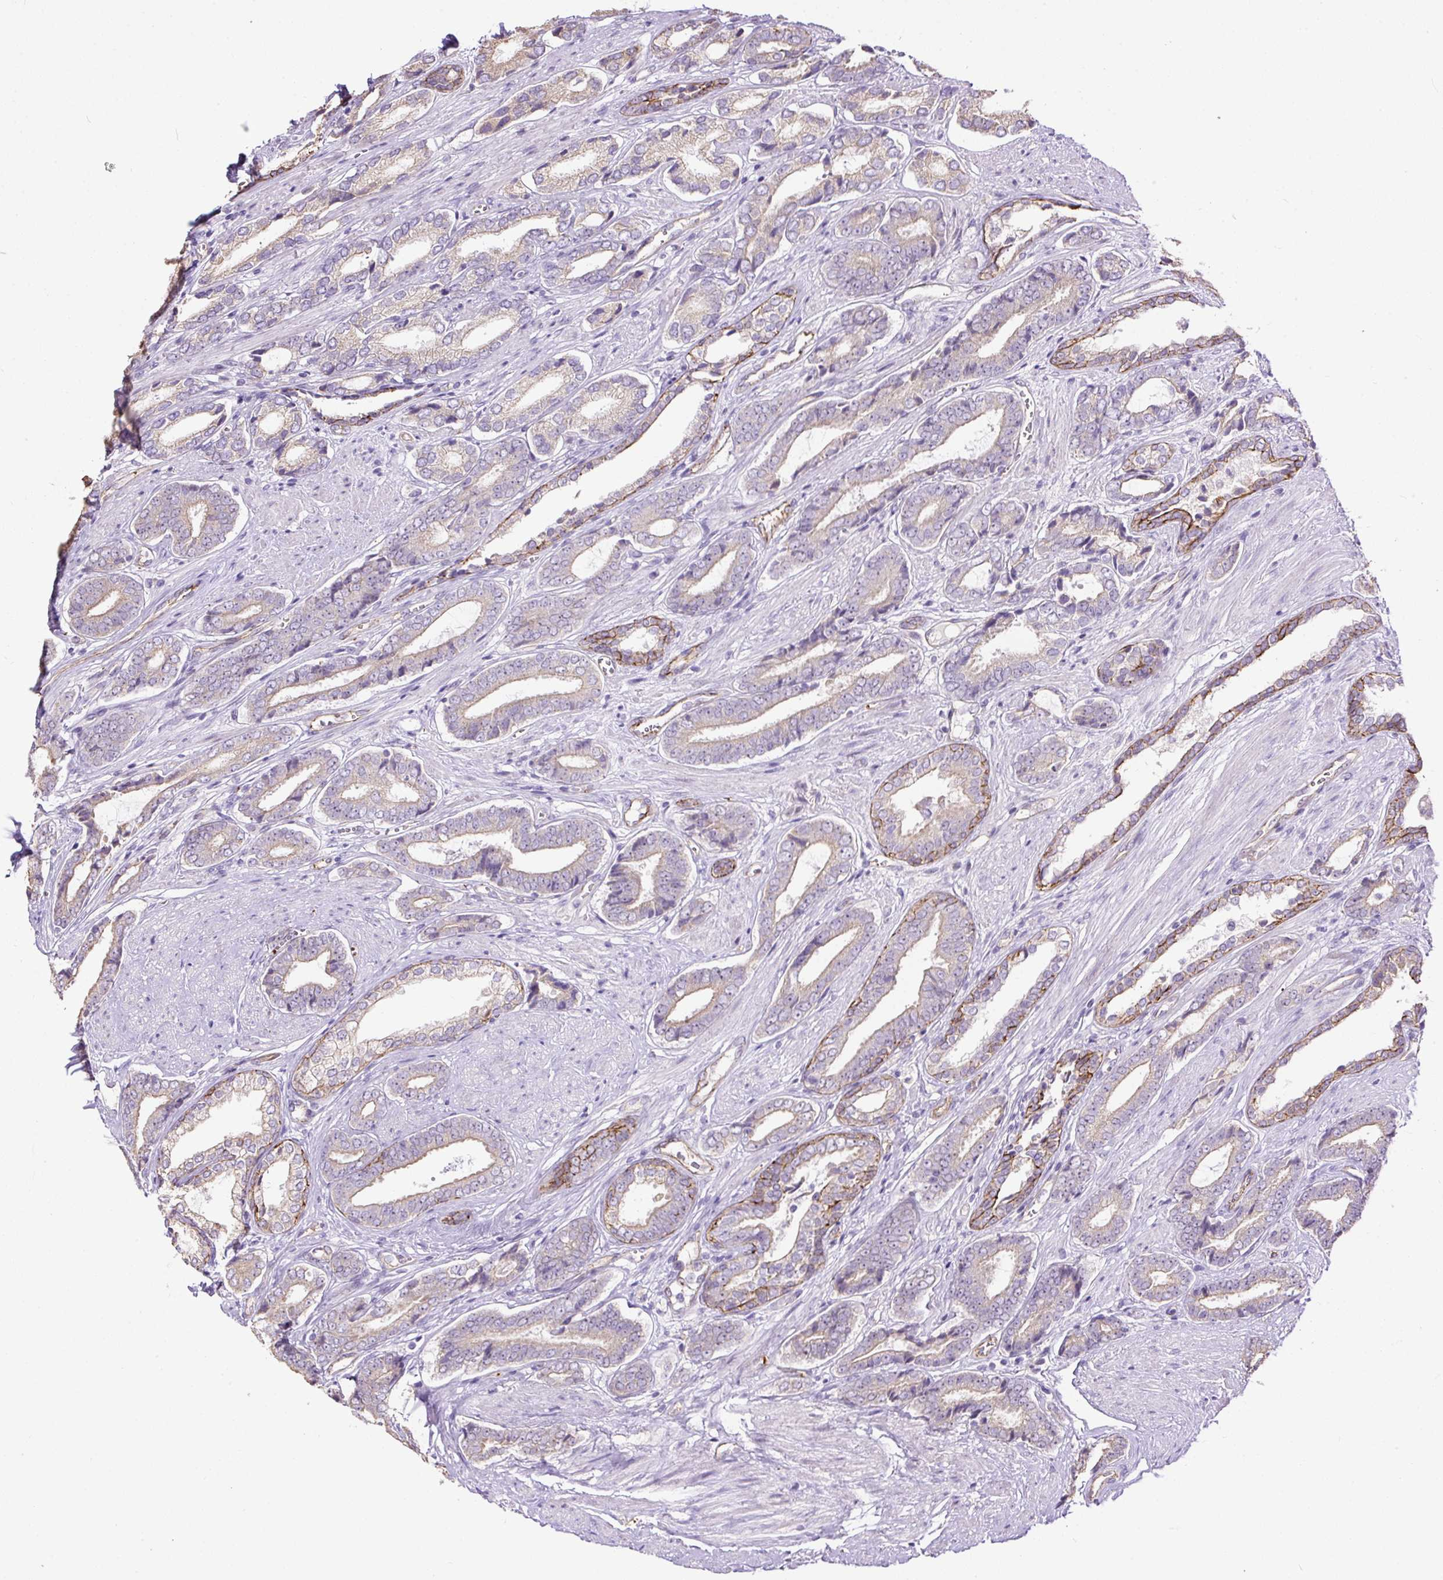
{"staining": {"intensity": "negative", "quantity": "none", "location": "none"}, "tissue": "prostate cancer", "cell_type": "Tumor cells", "image_type": "cancer", "snomed": [{"axis": "morphology", "description": "Adenocarcinoma, NOS"}, {"axis": "topography", "description": "Prostate and seminal vesicle, NOS"}], "caption": "Prostate cancer (adenocarcinoma) was stained to show a protein in brown. There is no significant expression in tumor cells. (Brightfield microscopy of DAB IHC at high magnification).", "gene": "MAGEB16", "patient": {"sex": "male", "age": 76}}